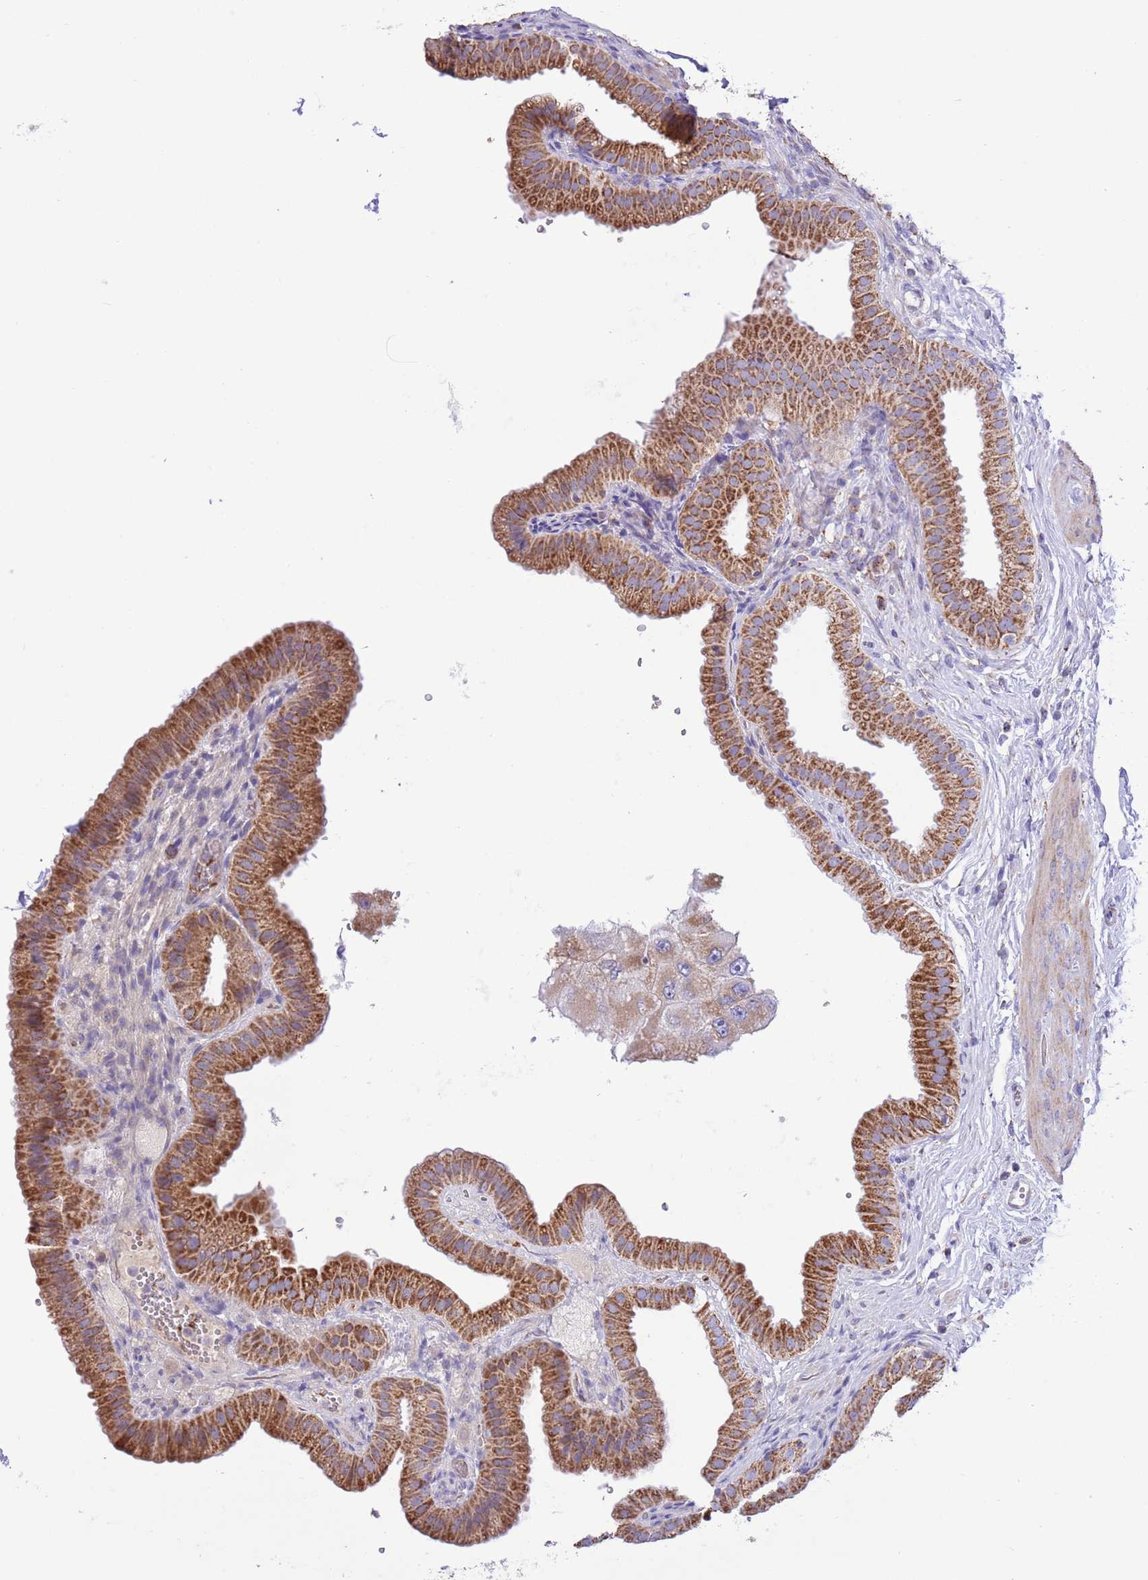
{"staining": {"intensity": "strong", "quantity": ">75%", "location": "cytoplasmic/membranous"}, "tissue": "gallbladder", "cell_type": "Glandular cells", "image_type": "normal", "snomed": [{"axis": "morphology", "description": "Normal tissue, NOS"}, {"axis": "topography", "description": "Gallbladder"}], "caption": "This is an image of immunohistochemistry staining of normal gallbladder, which shows strong positivity in the cytoplasmic/membranous of glandular cells.", "gene": "SS18L2", "patient": {"sex": "female", "age": 61}}